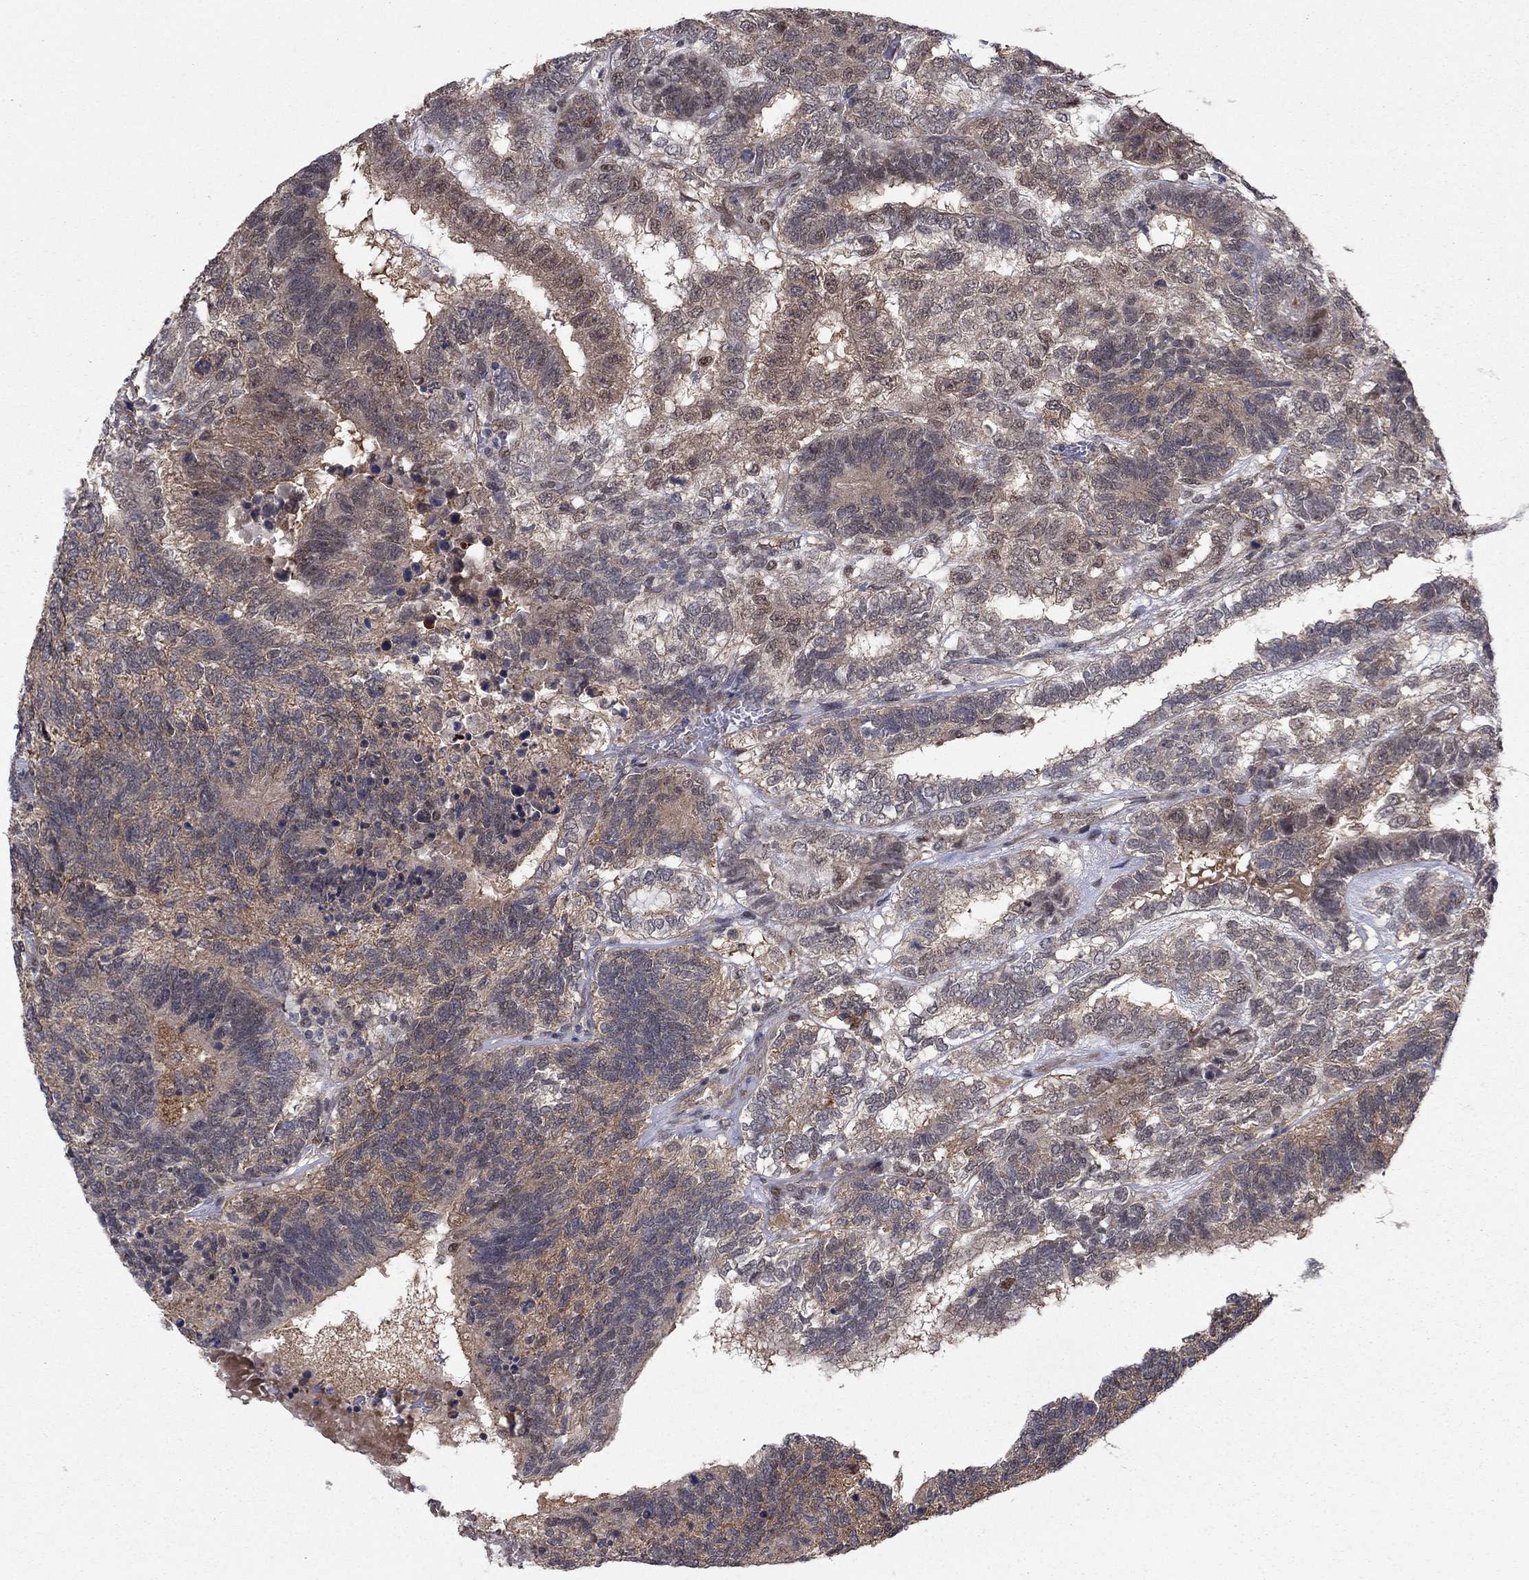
{"staining": {"intensity": "weak", "quantity": ">75%", "location": "cytoplasmic/membranous"}, "tissue": "testis cancer", "cell_type": "Tumor cells", "image_type": "cancer", "snomed": [{"axis": "morphology", "description": "Seminoma, NOS"}, {"axis": "morphology", "description": "Carcinoma, Embryonal, NOS"}, {"axis": "topography", "description": "Testis"}], "caption": "Approximately >75% of tumor cells in testis seminoma display weak cytoplasmic/membranous protein expression as visualized by brown immunohistochemical staining.", "gene": "PSMC1", "patient": {"sex": "male", "age": 41}}